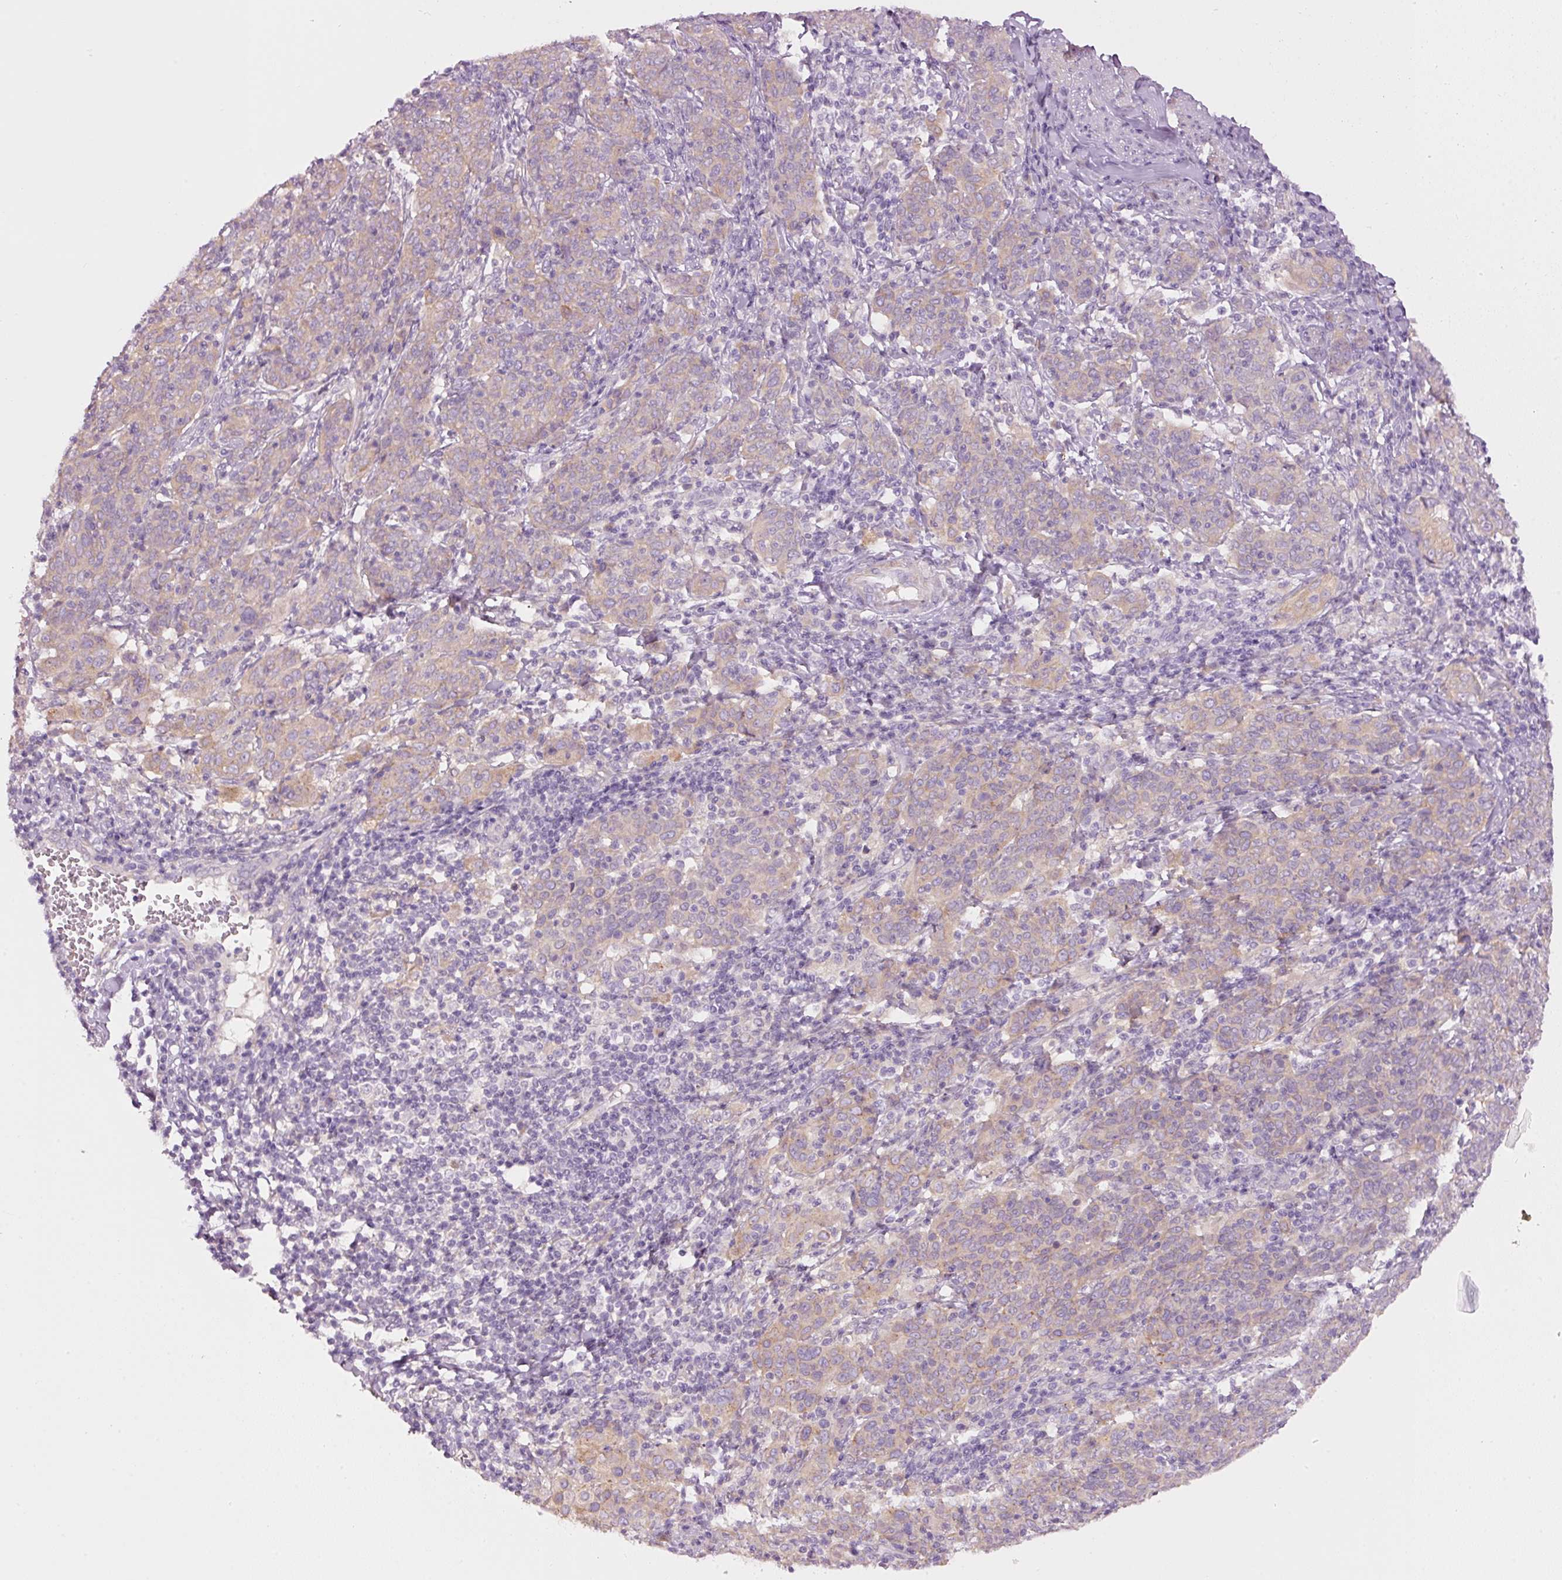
{"staining": {"intensity": "weak", "quantity": "25%-75%", "location": "cytoplasmic/membranous"}, "tissue": "cervical cancer", "cell_type": "Tumor cells", "image_type": "cancer", "snomed": [{"axis": "morphology", "description": "Squamous cell carcinoma, NOS"}, {"axis": "topography", "description": "Cervix"}], "caption": "IHC staining of squamous cell carcinoma (cervical), which reveals low levels of weak cytoplasmic/membranous positivity in approximately 25%-75% of tumor cells indicating weak cytoplasmic/membranous protein positivity. The staining was performed using DAB (brown) for protein detection and nuclei were counterstained in hematoxylin (blue).", "gene": "PDXDC1", "patient": {"sex": "female", "age": 67}}